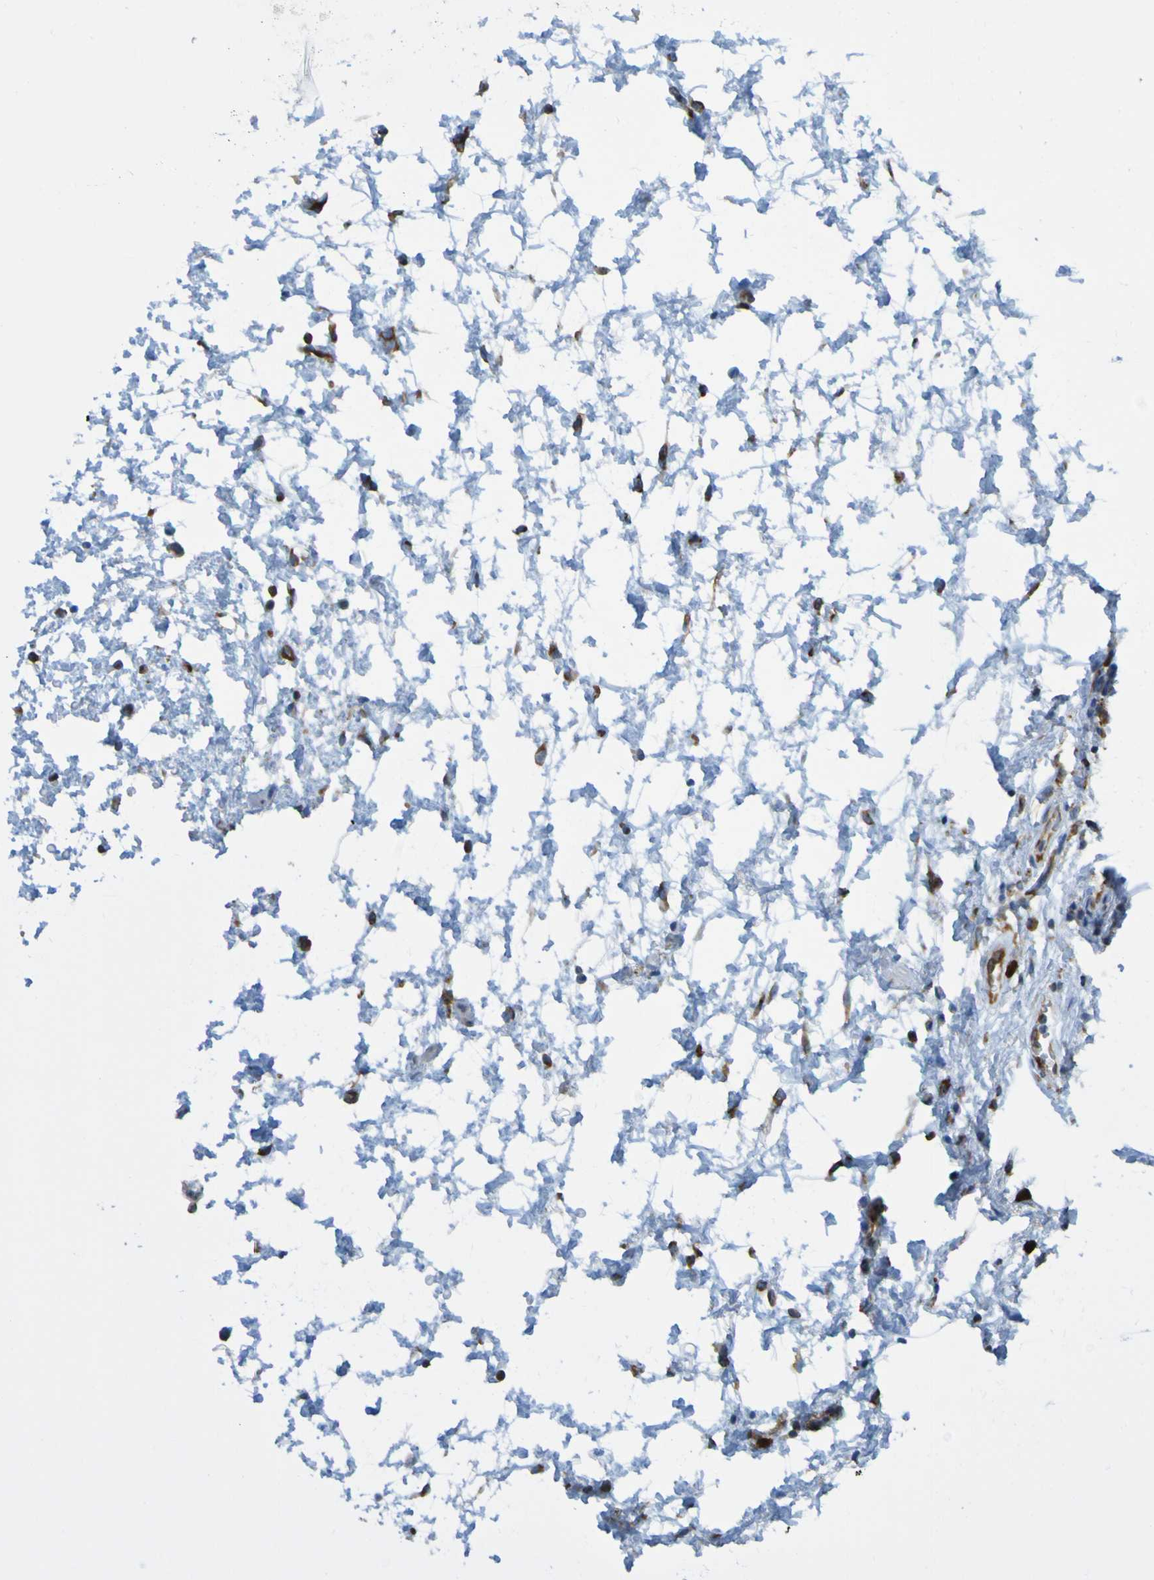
{"staining": {"intensity": "moderate", "quantity": ">75%", "location": "cytoplasmic/membranous"}, "tissue": "urinary bladder", "cell_type": "Urothelial cells", "image_type": "normal", "snomed": [{"axis": "morphology", "description": "Normal tissue, NOS"}, {"axis": "topography", "description": "Urinary bladder"}], "caption": "Immunohistochemical staining of unremarkable urinary bladder exhibits medium levels of moderate cytoplasmic/membranous expression in approximately >75% of urothelial cells.", "gene": "SSR1", "patient": {"sex": "male", "age": 46}}